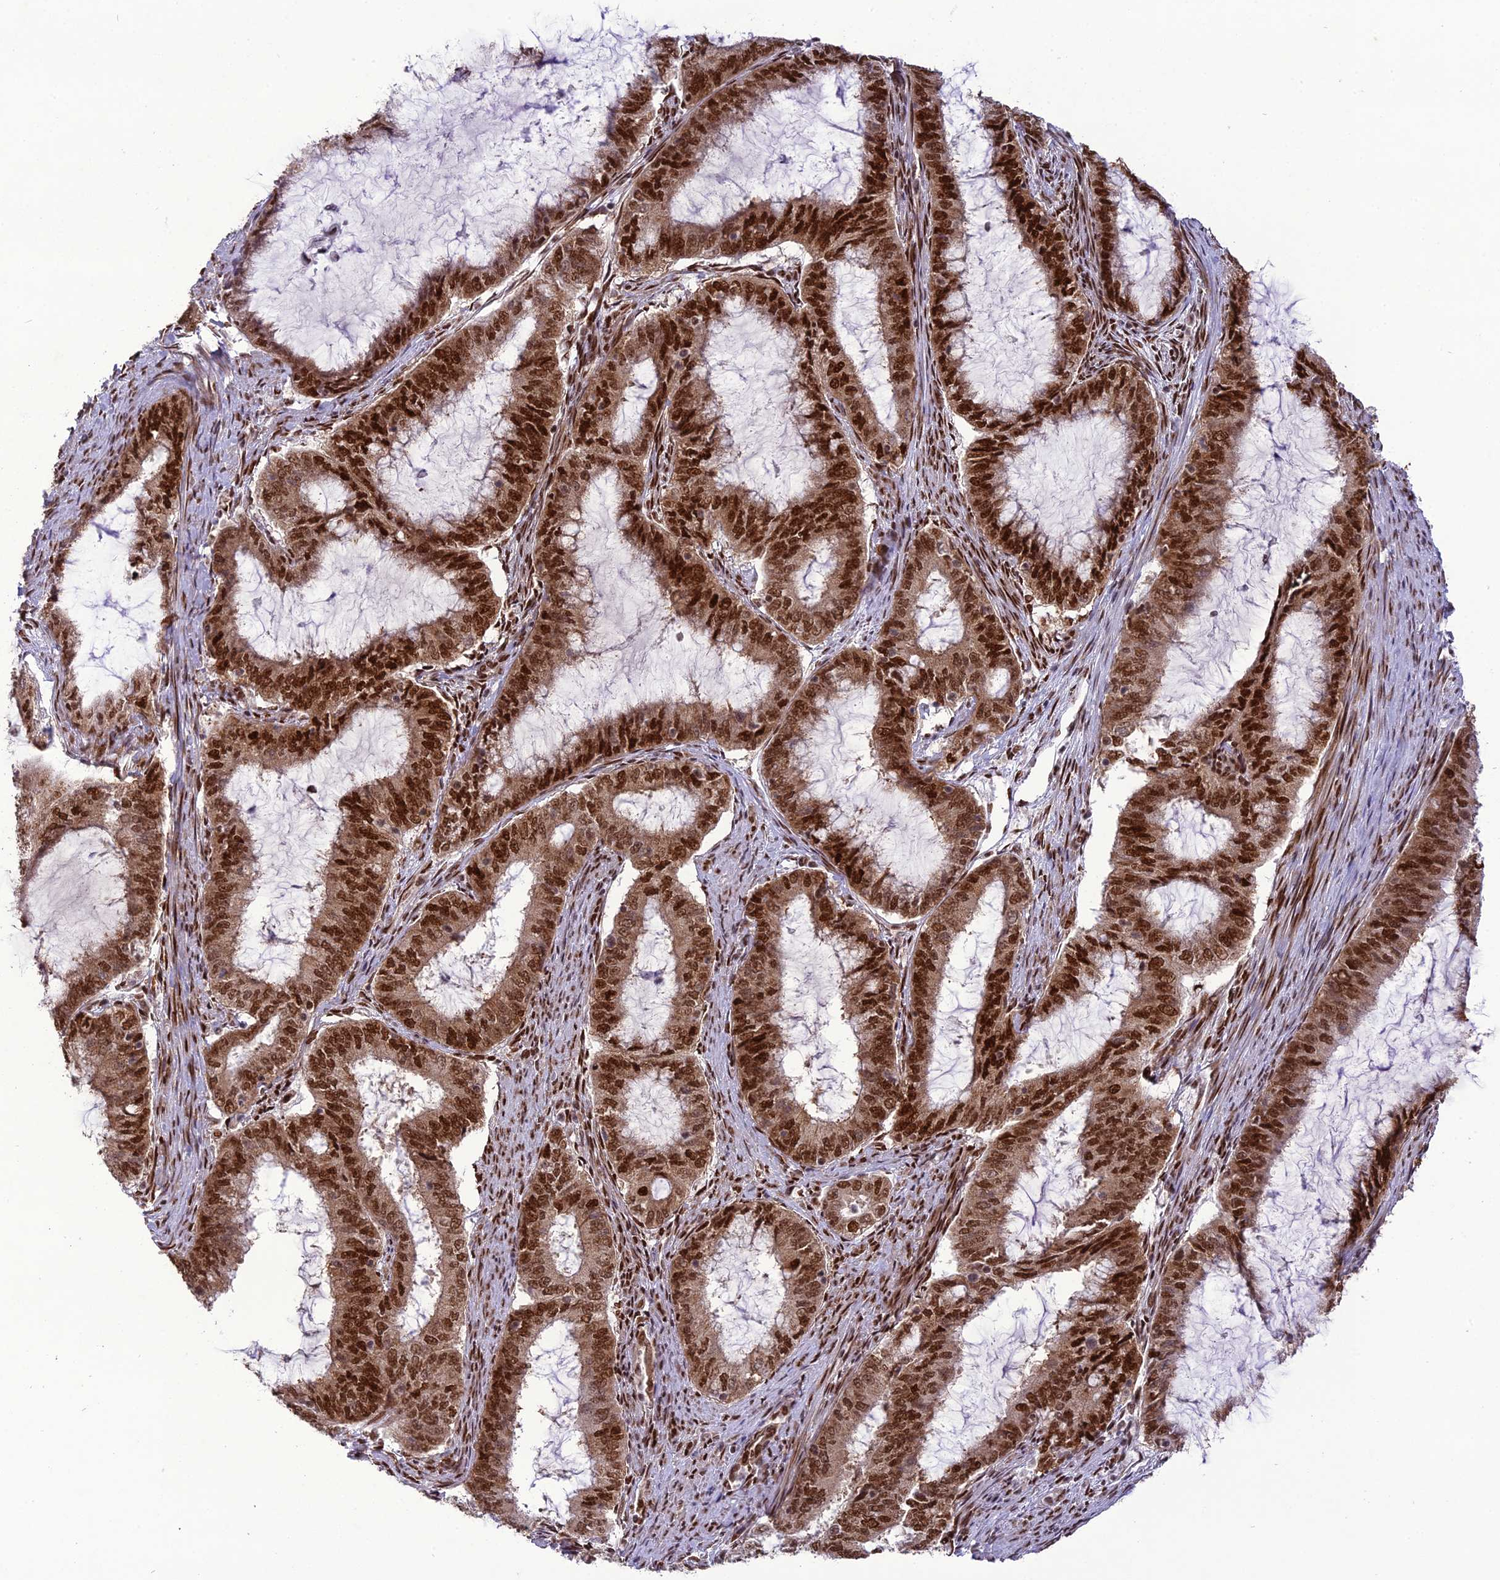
{"staining": {"intensity": "strong", "quantity": ">75%", "location": "nuclear"}, "tissue": "endometrial cancer", "cell_type": "Tumor cells", "image_type": "cancer", "snomed": [{"axis": "morphology", "description": "Adenocarcinoma, NOS"}, {"axis": "topography", "description": "Endometrium"}], "caption": "A high-resolution image shows immunohistochemistry staining of endometrial cancer (adenocarcinoma), which exhibits strong nuclear expression in approximately >75% of tumor cells.", "gene": "DDX1", "patient": {"sex": "female", "age": 51}}